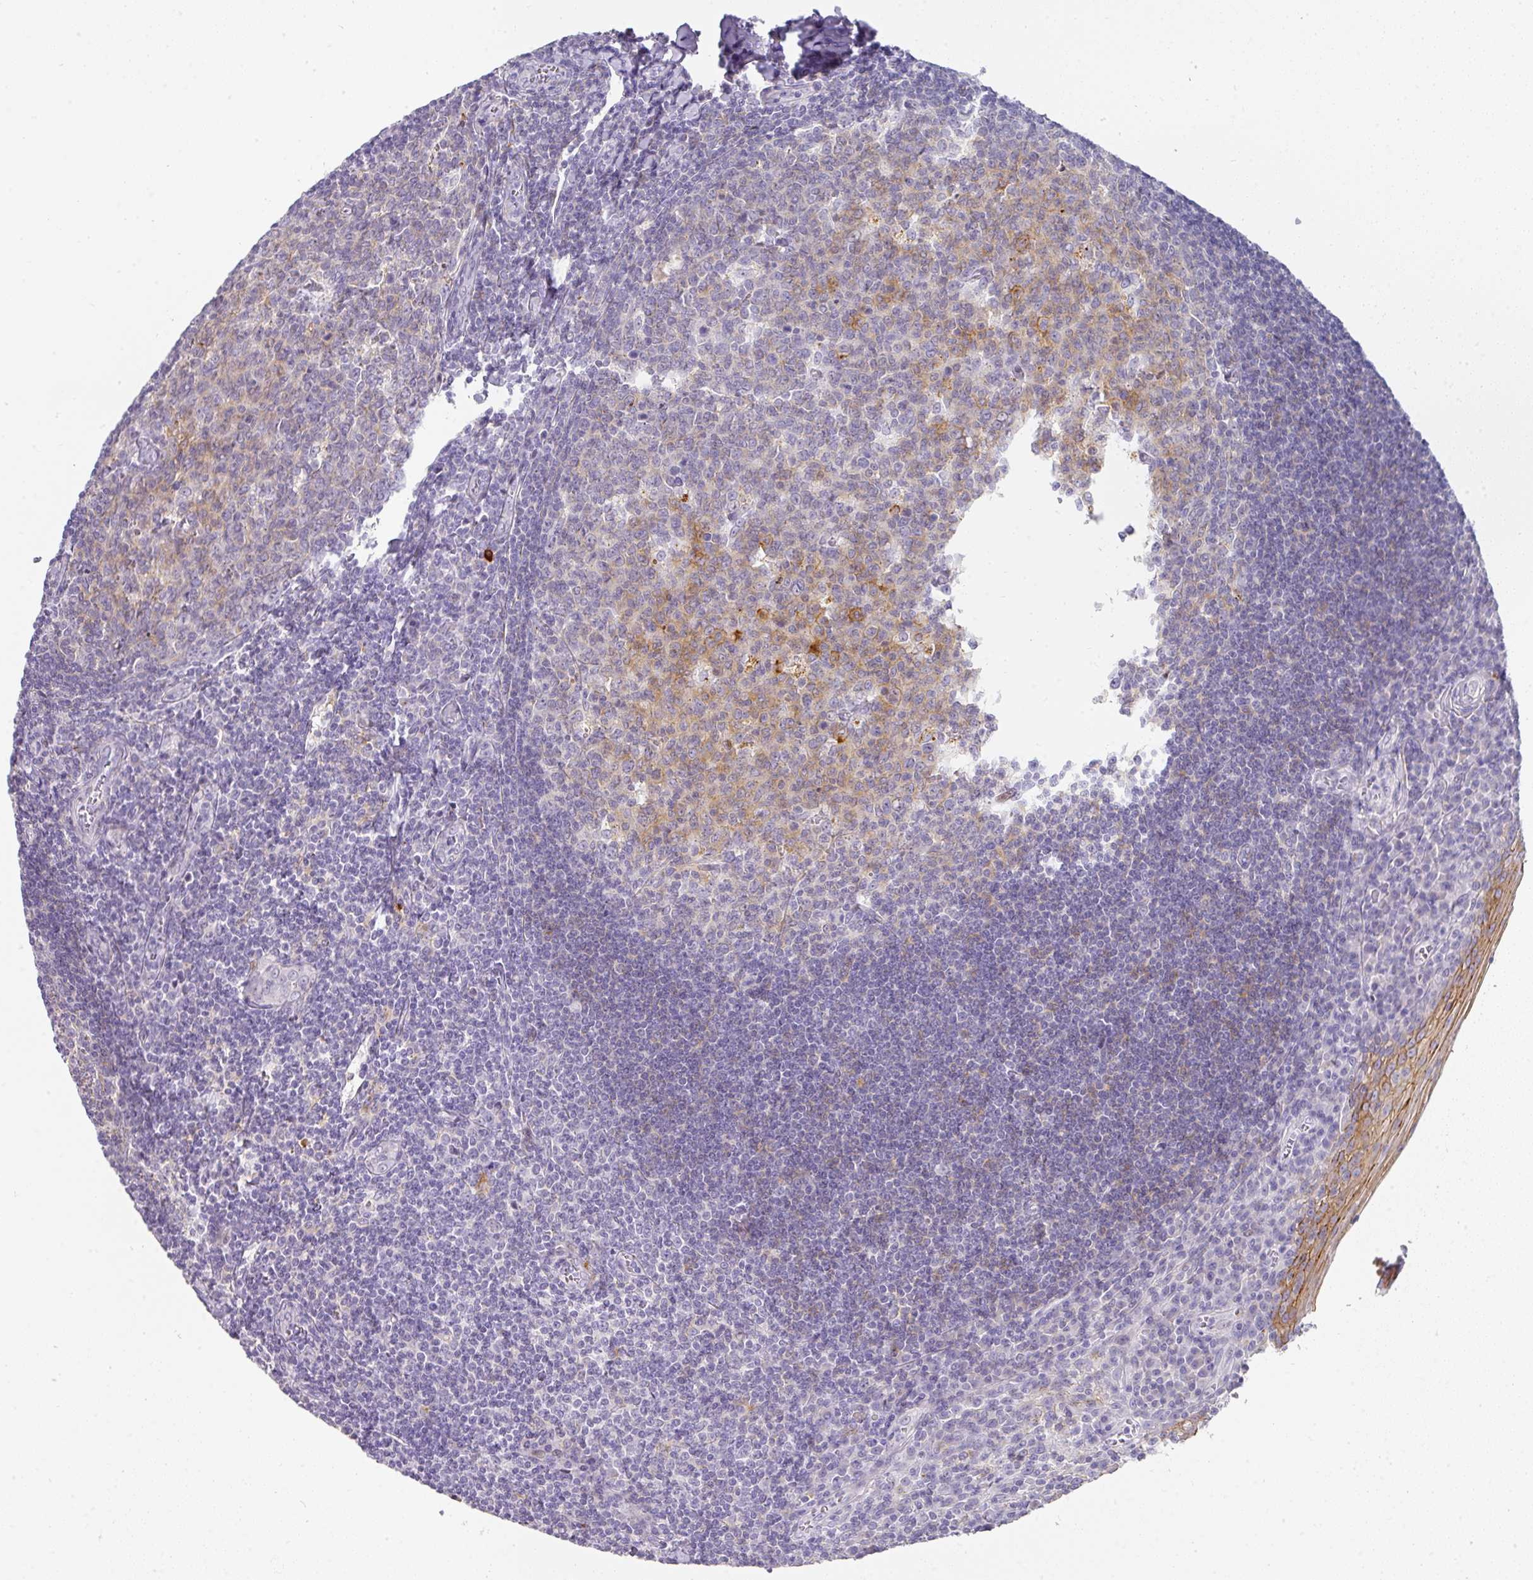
{"staining": {"intensity": "moderate", "quantity": "<25%", "location": "cytoplasmic/membranous"}, "tissue": "tonsil", "cell_type": "Germinal center cells", "image_type": "normal", "snomed": [{"axis": "morphology", "description": "Normal tissue, NOS"}, {"axis": "topography", "description": "Tonsil"}], "caption": "Tonsil stained with a brown dye demonstrates moderate cytoplasmic/membranous positive positivity in about <25% of germinal center cells.", "gene": "ANKRD29", "patient": {"sex": "male", "age": 27}}